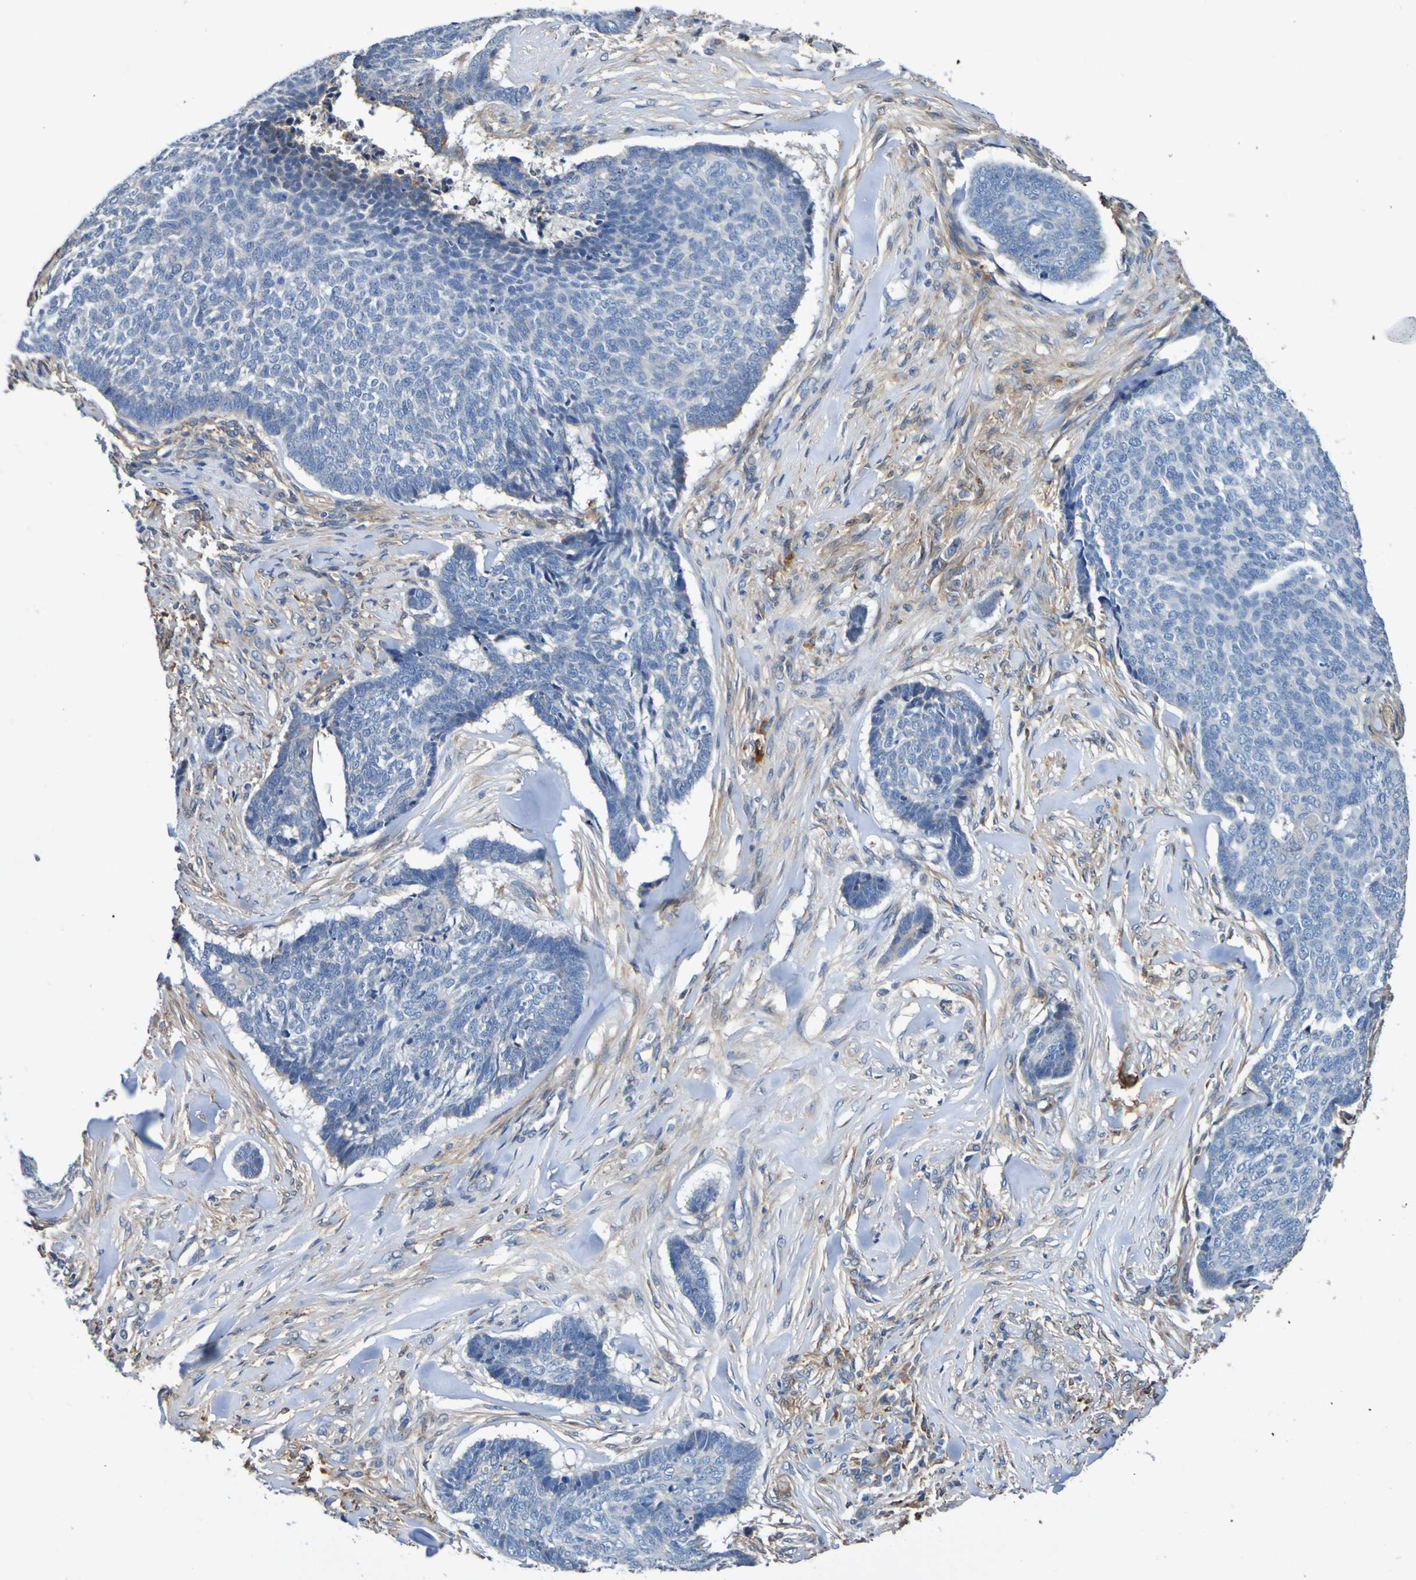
{"staining": {"intensity": "negative", "quantity": "none", "location": "none"}, "tissue": "skin cancer", "cell_type": "Tumor cells", "image_type": "cancer", "snomed": [{"axis": "morphology", "description": "Basal cell carcinoma"}, {"axis": "topography", "description": "Skin"}], "caption": "IHC micrograph of neoplastic tissue: human skin cancer (basal cell carcinoma) stained with DAB shows no significant protein staining in tumor cells.", "gene": "METAP2", "patient": {"sex": "male", "age": 84}}